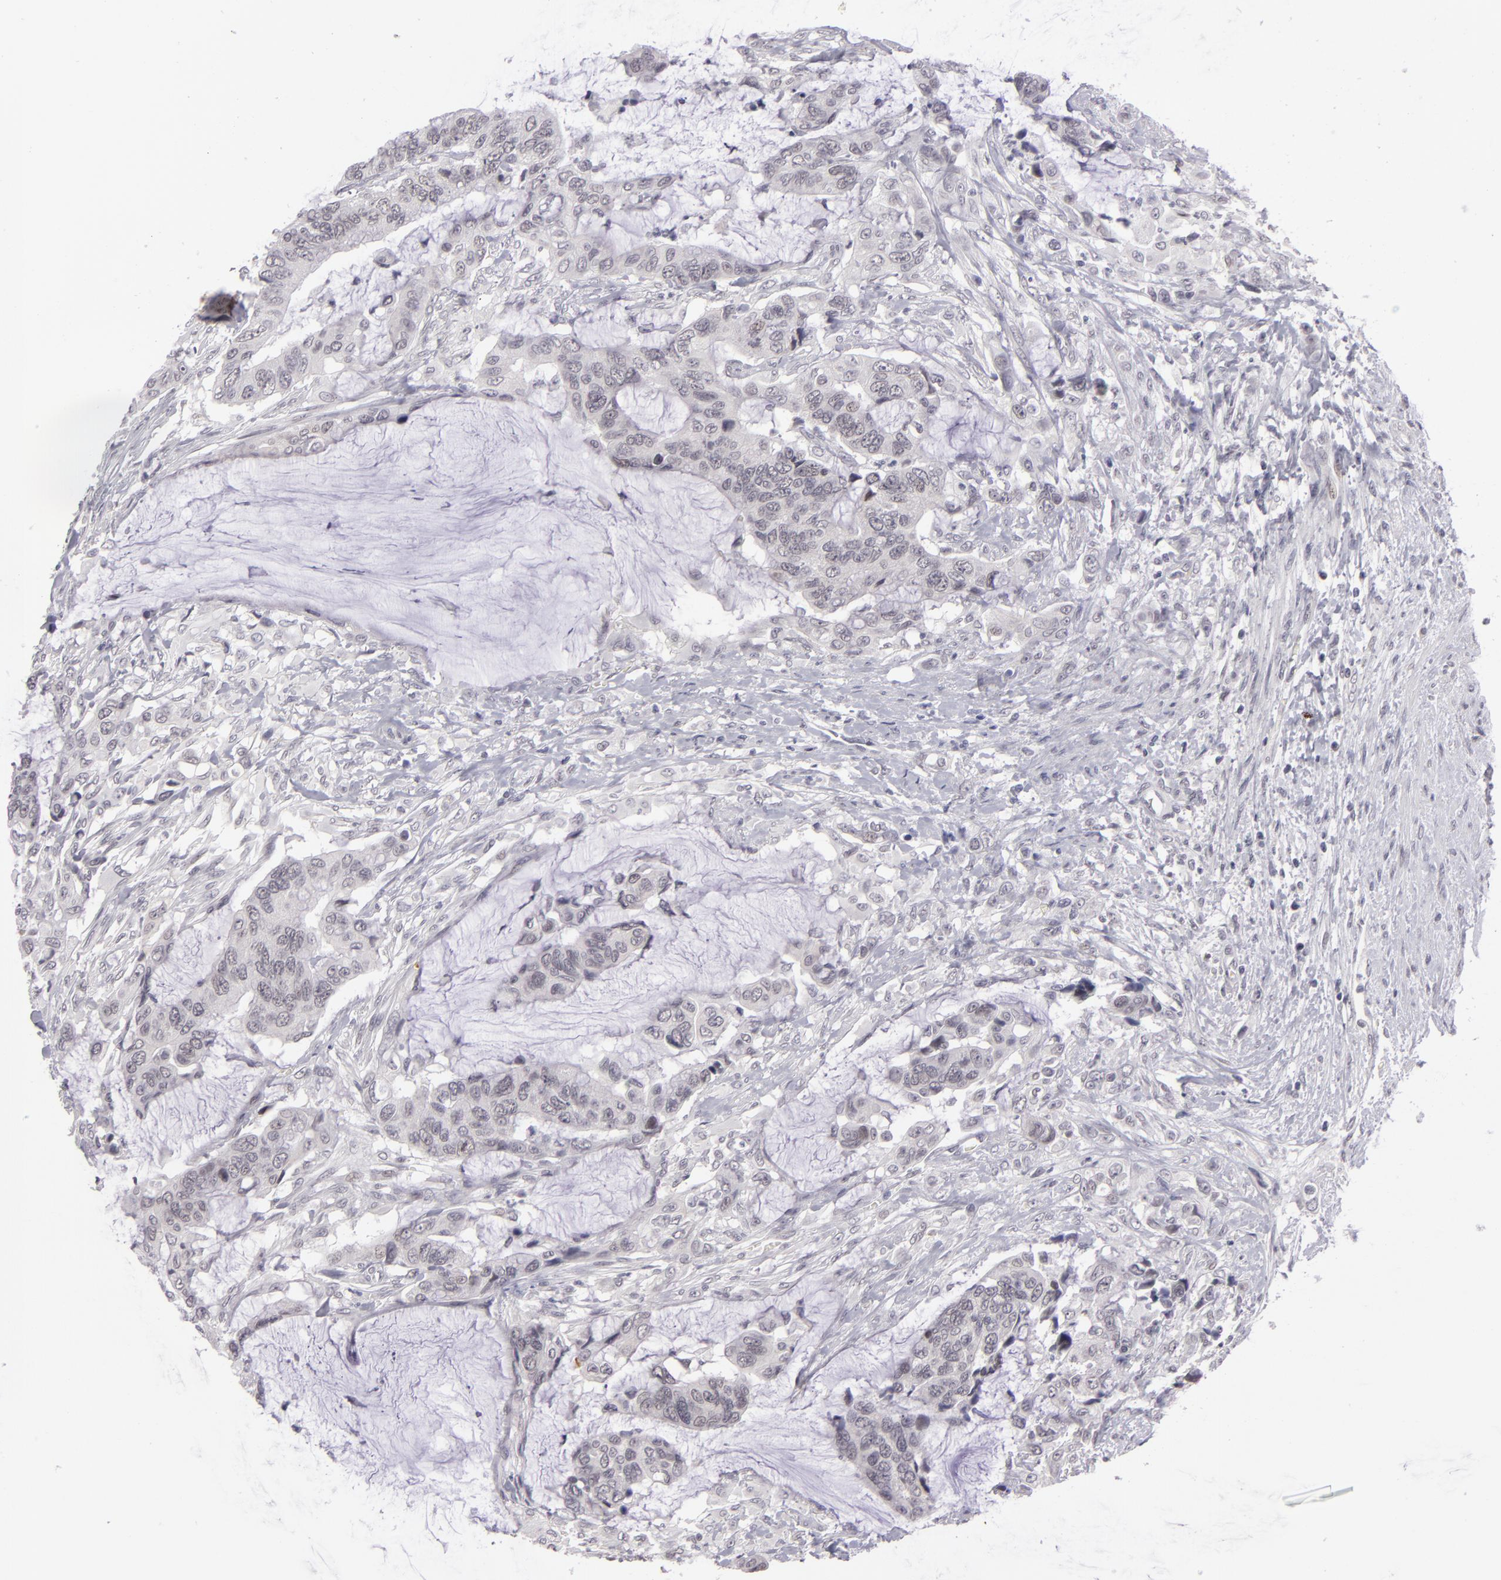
{"staining": {"intensity": "negative", "quantity": "none", "location": "none"}, "tissue": "colorectal cancer", "cell_type": "Tumor cells", "image_type": "cancer", "snomed": [{"axis": "morphology", "description": "Adenocarcinoma, NOS"}, {"axis": "topography", "description": "Rectum"}], "caption": "An immunohistochemistry micrograph of colorectal cancer is shown. There is no staining in tumor cells of colorectal cancer.", "gene": "ZNF205", "patient": {"sex": "female", "age": 59}}